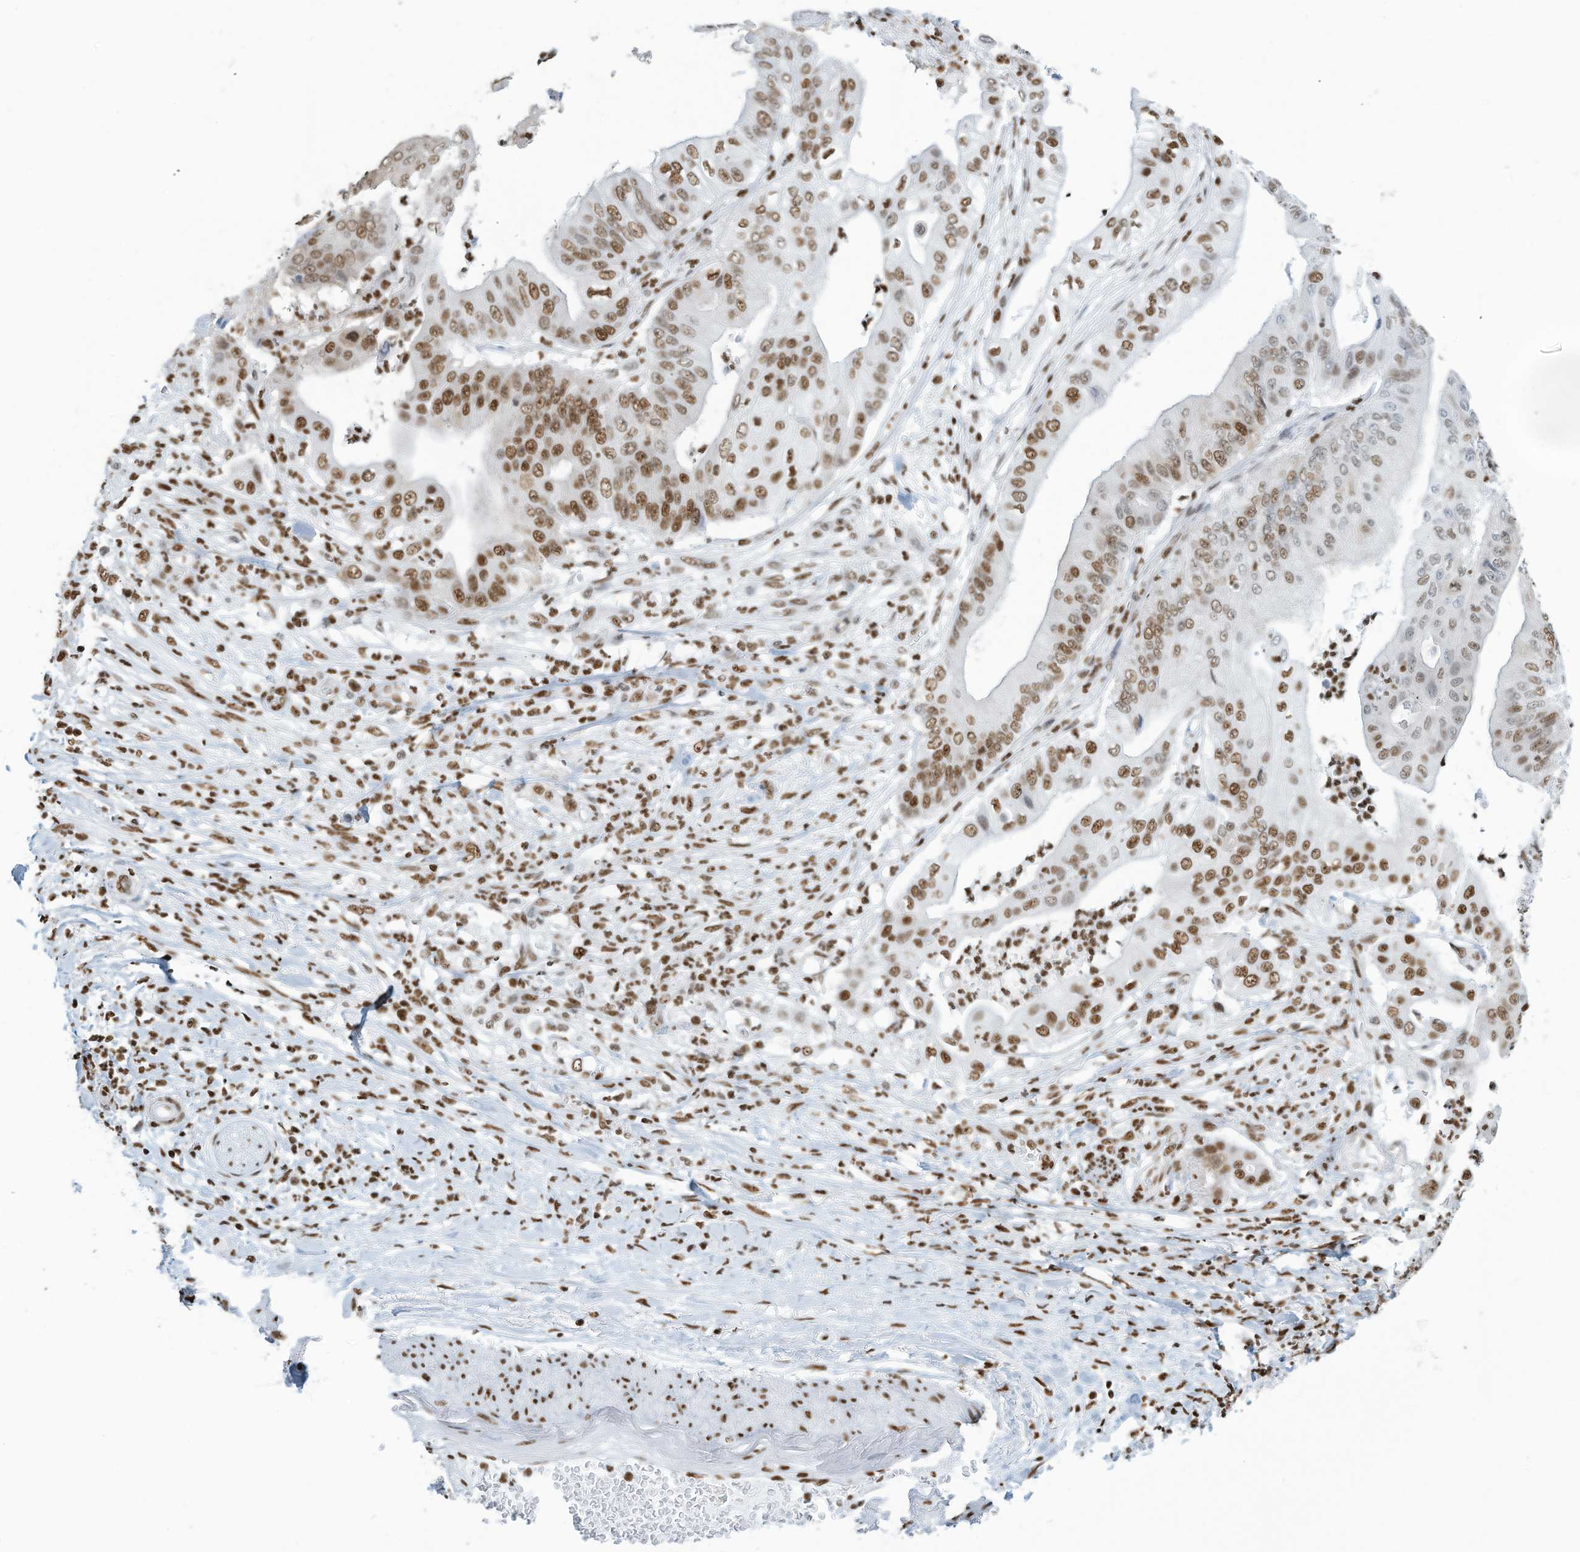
{"staining": {"intensity": "moderate", "quantity": ">75%", "location": "nuclear"}, "tissue": "pancreatic cancer", "cell_type": "Tumor cells", "image_type": "cancer", "snomed": [{"axis": "morphology", "description": "Adenocarcinoma, NOS"}, {"axis": "topography", "description": "Pancreas"}], "caption": "Immunohistochemical staining of human adenocarcinoma (pancreatic) reveals medium levels of moderate nuclear protein staining in approximately >75% of tumor cells.", "gene": "SARNP", "patient": {"sex": "female", "age": 77}}